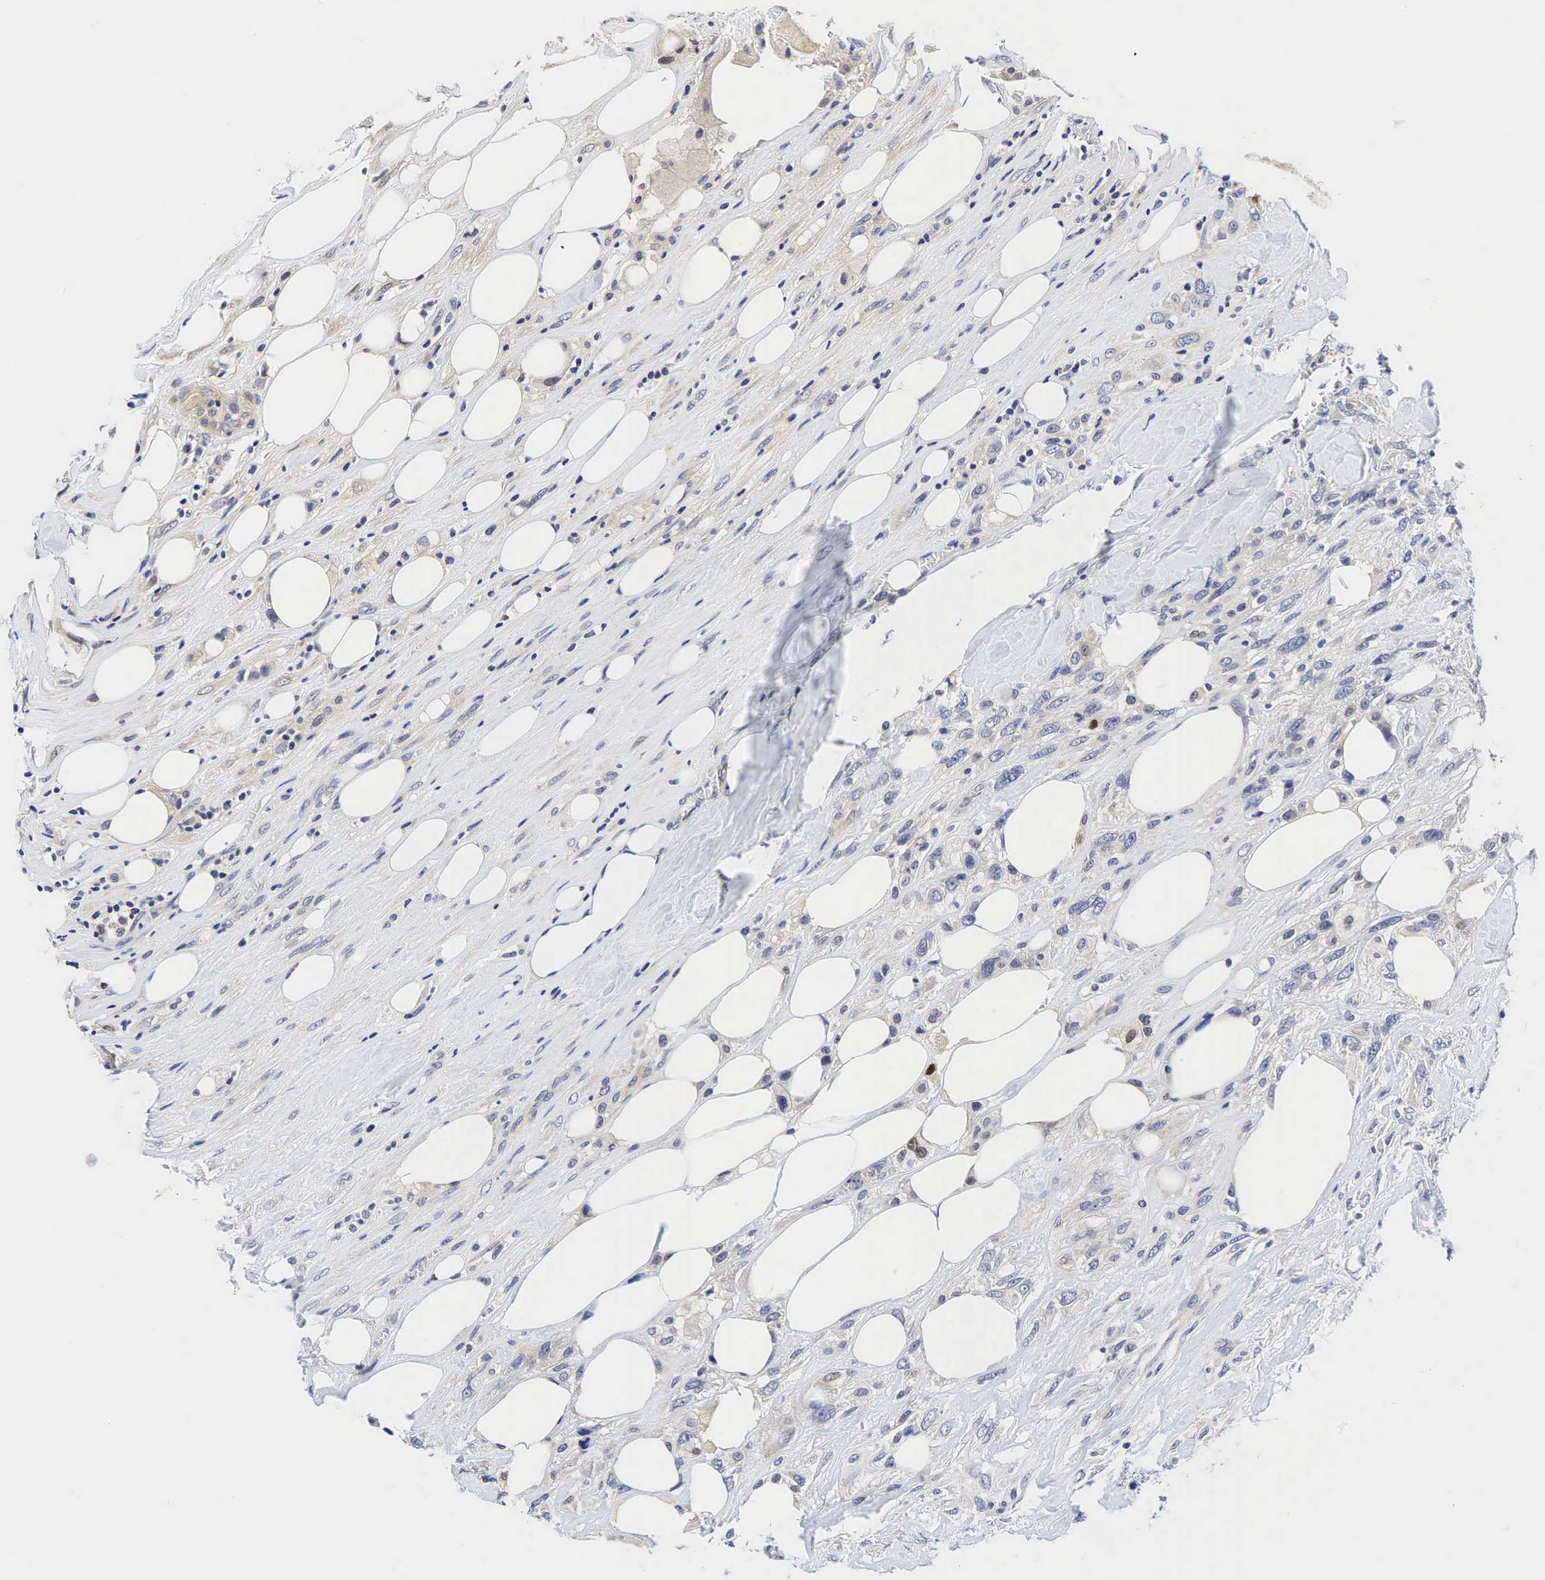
{"staining": {"intensity": "moderate", "quantity": "<25%", "location": "nuclear"}, "tissue": "breast cancer", "cell_type": "Tumor cells", "image_type": "cancer", "snomed": [{"axis": "morphology", "description": "Neoplasm, malignant, NOS"}, {"axis": "topography", "description": "Breast"}], "caption": "Human breast cancer stained with a brown dye demonstrates moderate nuclear positive staining in approximately <25% of tumor cells.", "gene": "CCND1", "patient": {"sex": "female", "age": 50}}